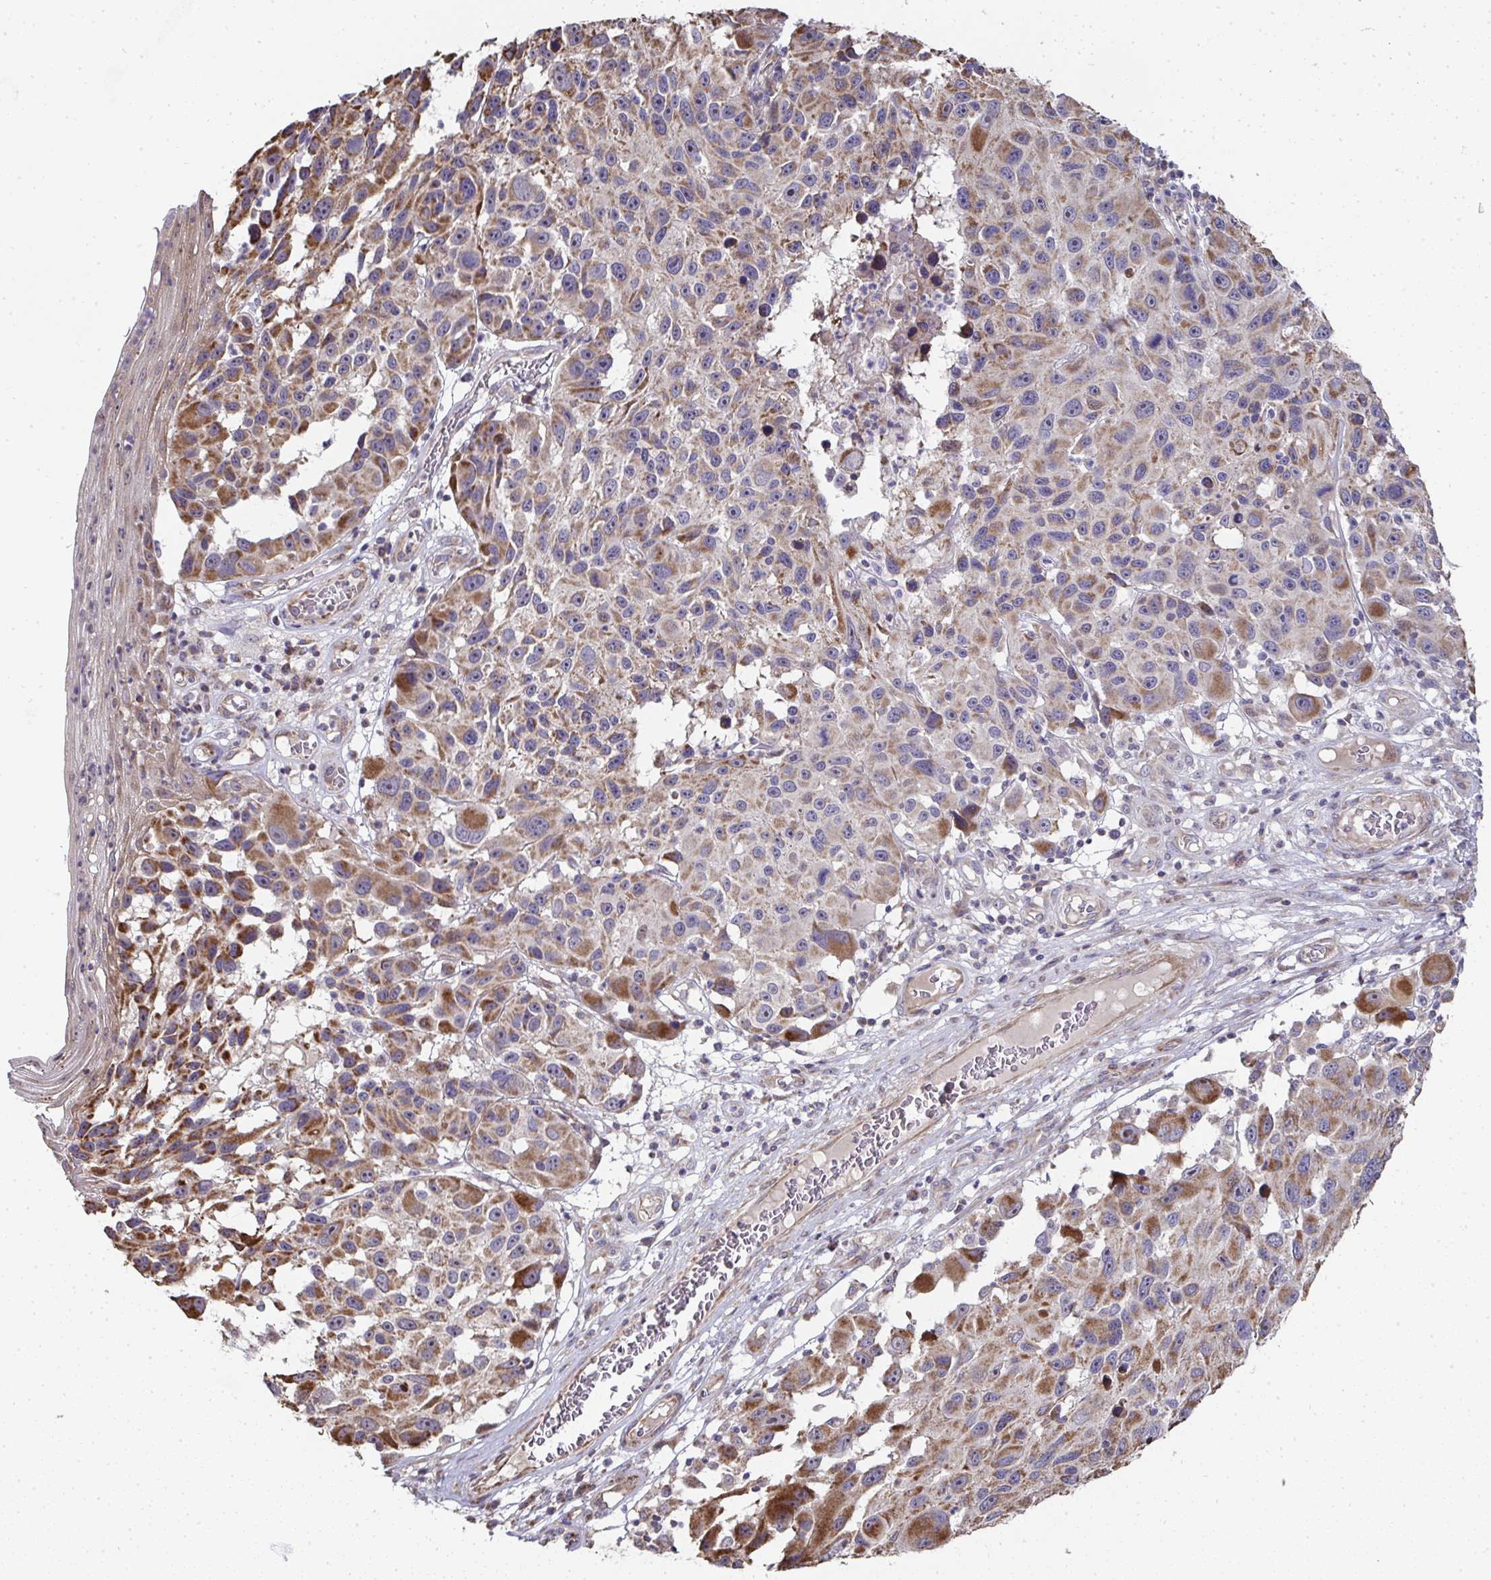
{"staining": {"intensity": "moderate", "quantity": "25%-75%", "location": "cytoplasmic/membranous"}, "tissue": "melanoma", "cell_type": "Tumor cells", "image_type": "cancer", "snomed": [{"axis": "morphology", "description": "Malignant melanoma, NOS"}, {"axis": "topography", "description": "Skin"}], "caption": "Immunohistochemical staining of malignant melanoma displays medium levels of moderate cytoplasmic/membranous protein positivity in about 25%-75% of tumor cells.", "gene": "AGTPBP1", "patient": {"sex": "male", "age": 53}}